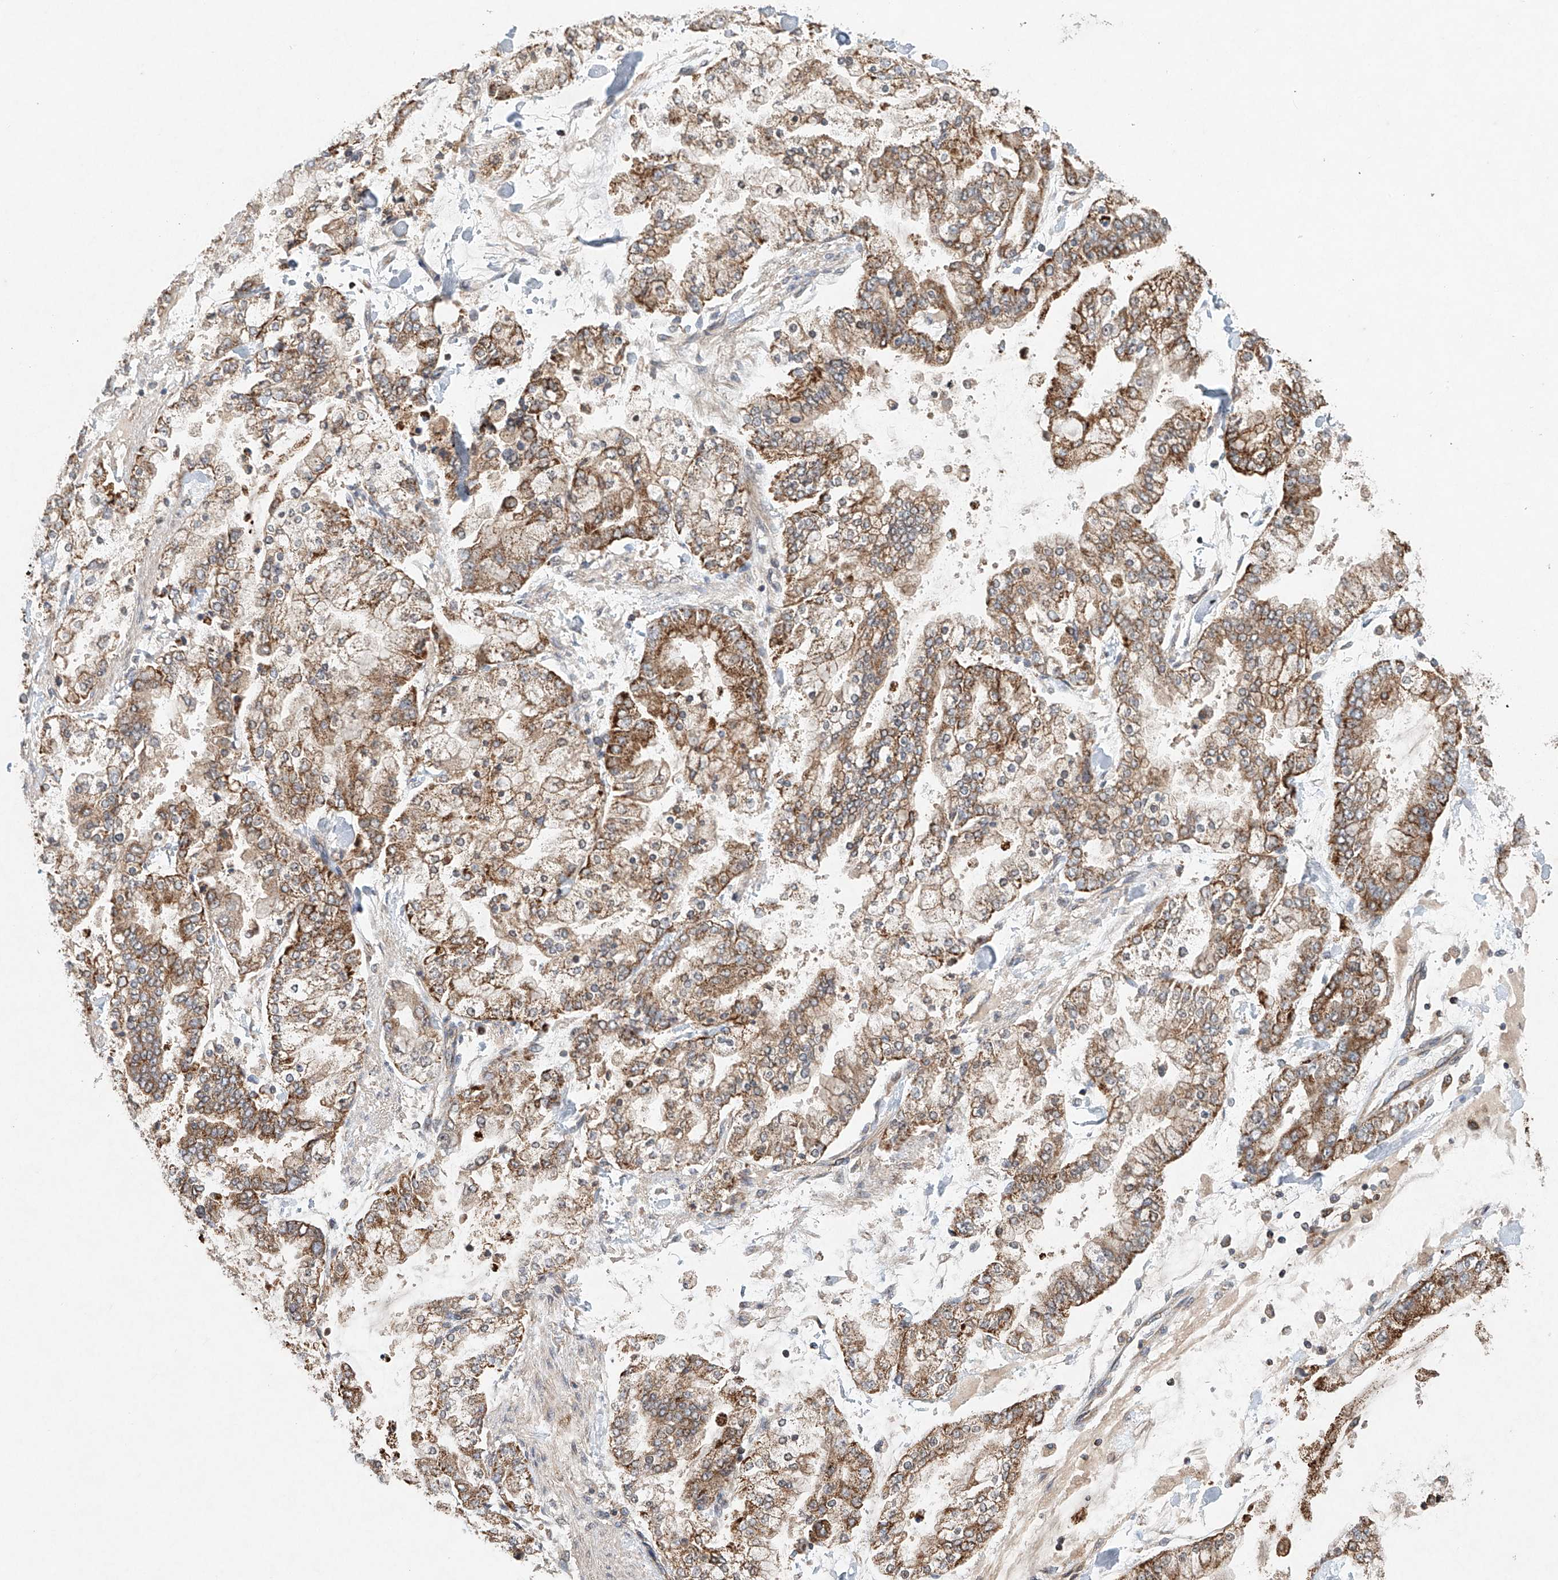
{"staining": {"intensity": "moderate", "quantity": ">75%", "location": "cytoplasmic/membranous"}, "tissue": "stomach cancer", "cell_type": "Tumor cells", "image_type": "cancer", "snomed": [{"axis": "morphology", "description": "Normal tissue, NOS"}, {"axis": "morphology", "description": "Adenocarcinoma, NOS"}, {"axis": "topography", "description": "Stomach, upper"}, {"axis": "topography", "description": "Stomach"}], "caption": "A micrograph of stomach cancer (adenocarcinoma) stained for a protein reveals moderate cytoplasmic/membranous brown staining in tumor cells.", "gene": "DCAF11", "patient": {"sex": "male", "age": 76}}